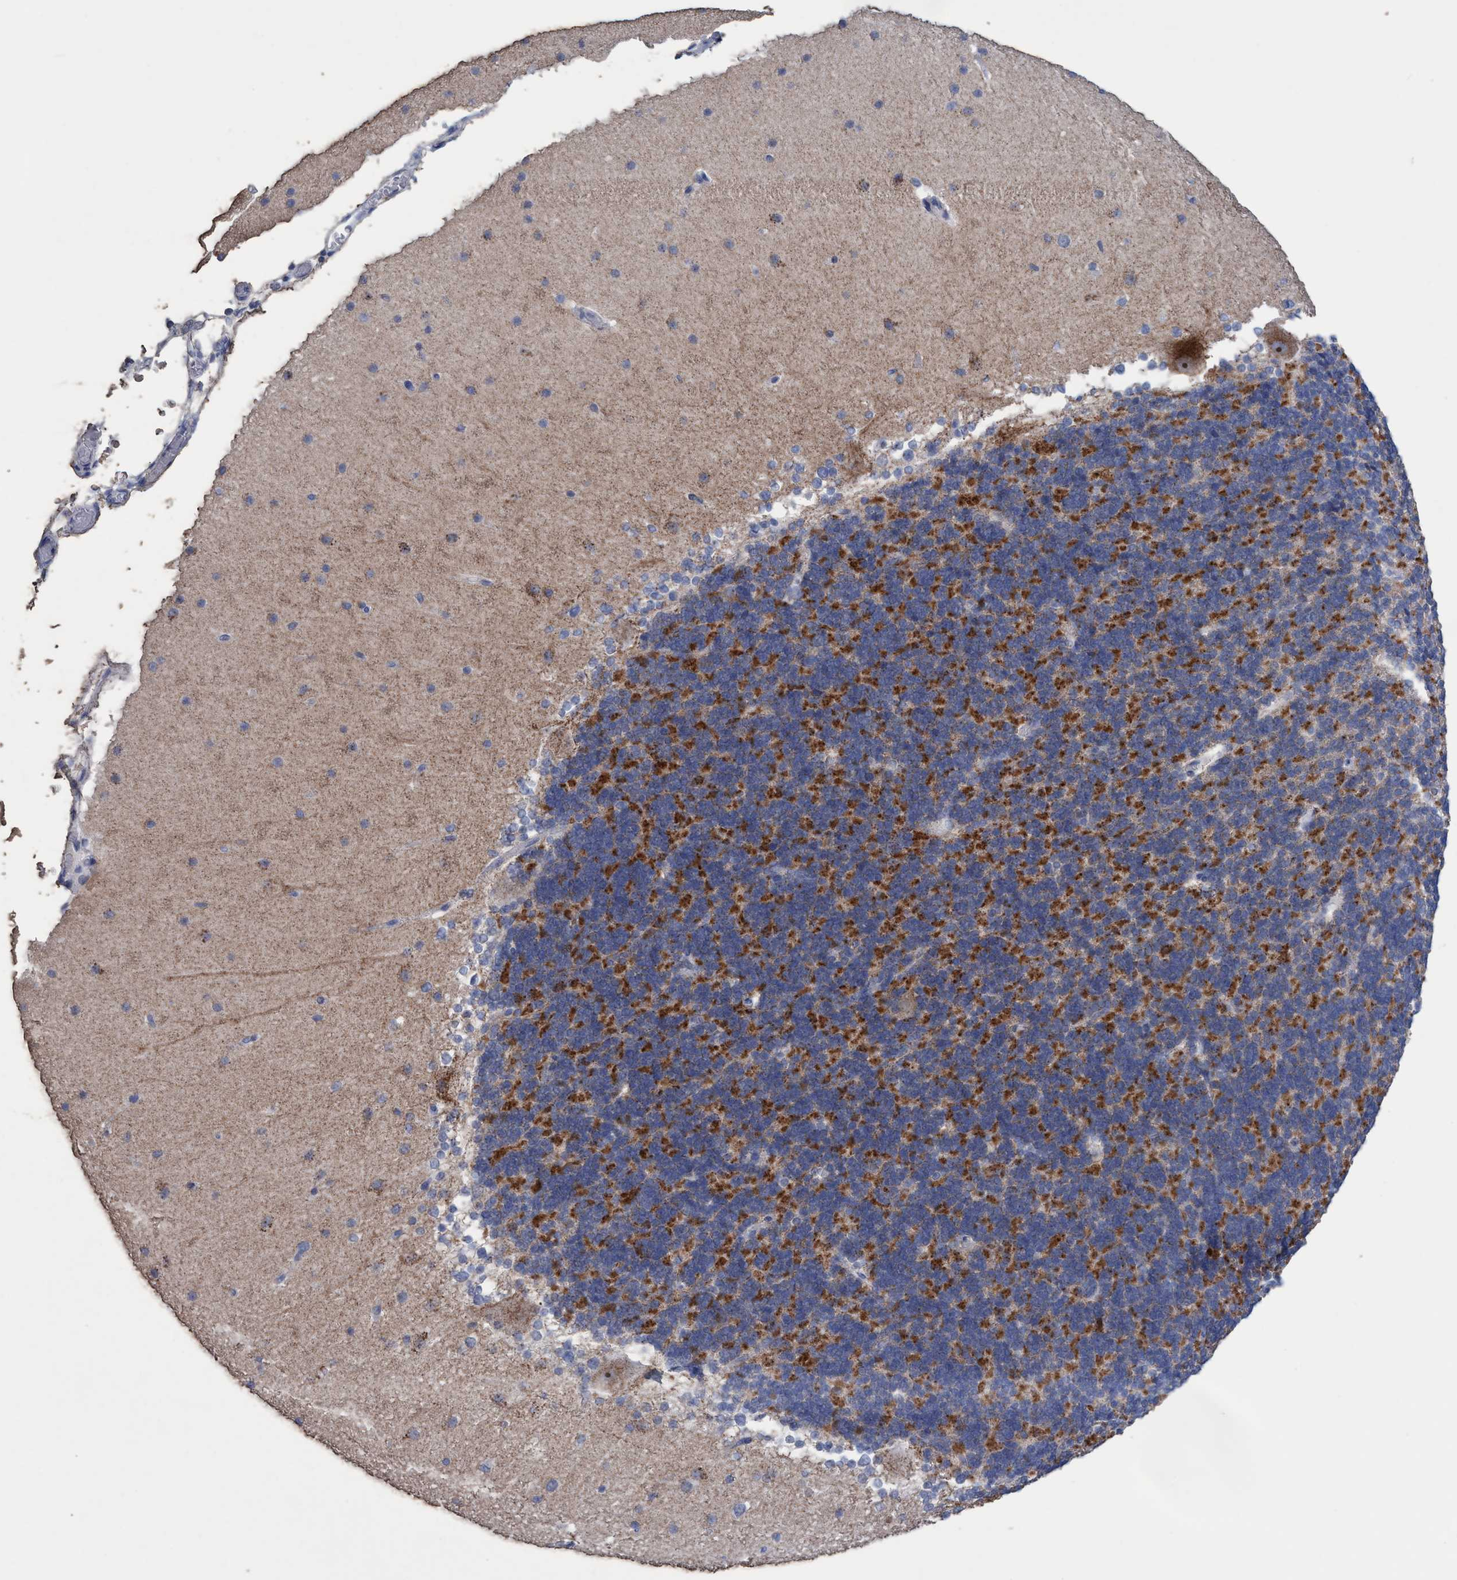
{"staining": {"intensity": "strong", "quantity": ">75%", "location": "cytoplasmic/membranous"}, "tissue": "cerebellum", "cell_type": "Cells in granular layer", "image_type": "normal", "snomed": [{"axis": "morphology", "description": "Normal tissue, NOS"}, {"axis": "topography", "description": "Cerebellum"}], "caption": "Normal cerebellum displays strong cytoplasmic/membranous expression in approximately >75% of cells in granular layer.", "gene": "RSAD1", "patient": {"sex": "female", "age": 19}}